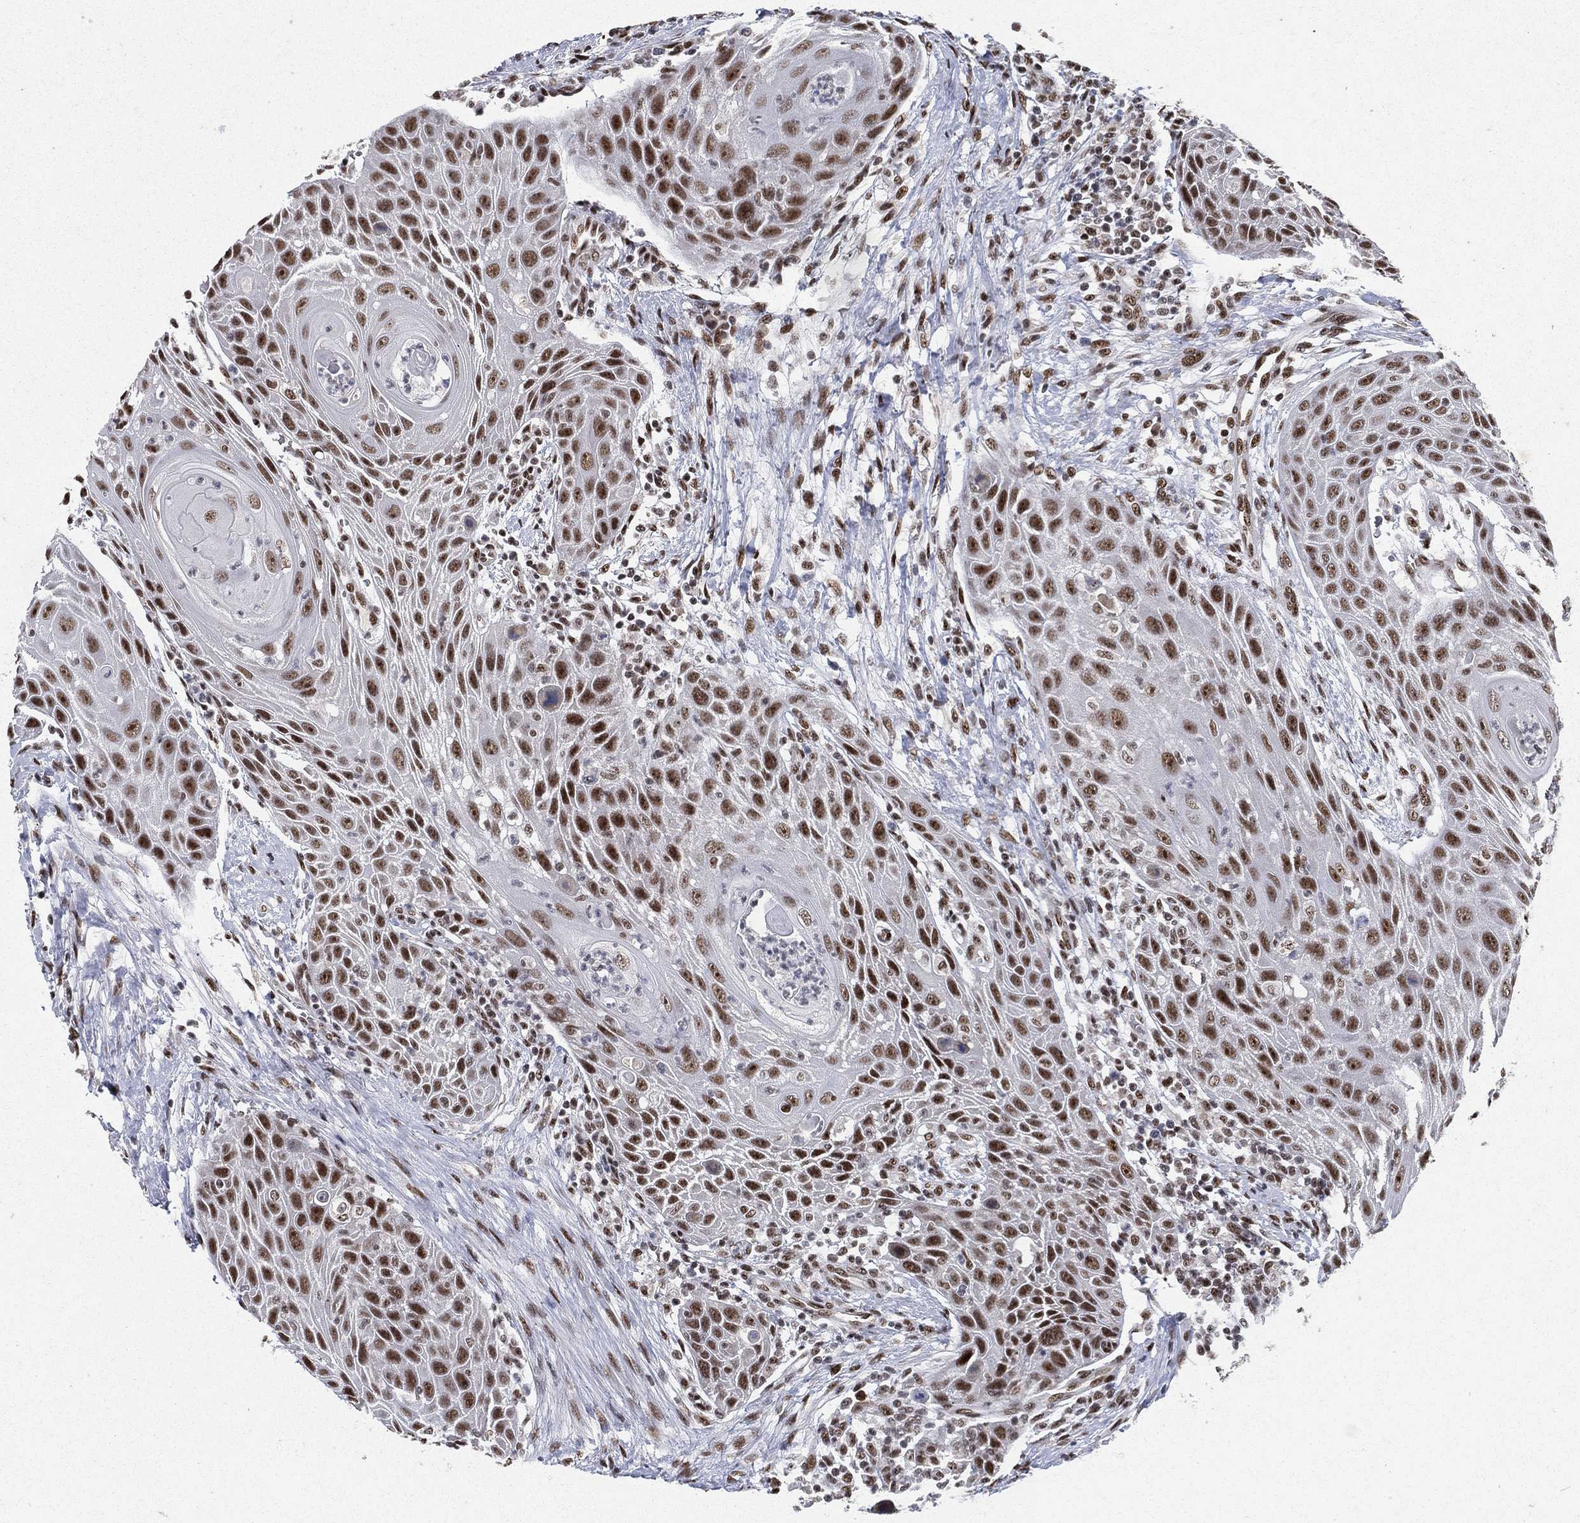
{"staining": {"intensity": "moderate", "quantity": ">75%", "location": "nuclear"}, "tissue": "head and neck cancer", "cell_type": "Tumor cells", "image_type": "cancer", "snomed": [{"axis": "morphology", "description": "Squamous cell carcinoma, NOS"}, {"axis": "topography", "description": "Head-Neck"}], "caption": "This histopathology image reveals IHC staining of human squamous cell carcinoma (head and neck), with medium moderate nuclear positivity in approximately >75% of tumor cells.", "gene": "DDX27", "patient": {"sex": "male", "age": 69}}